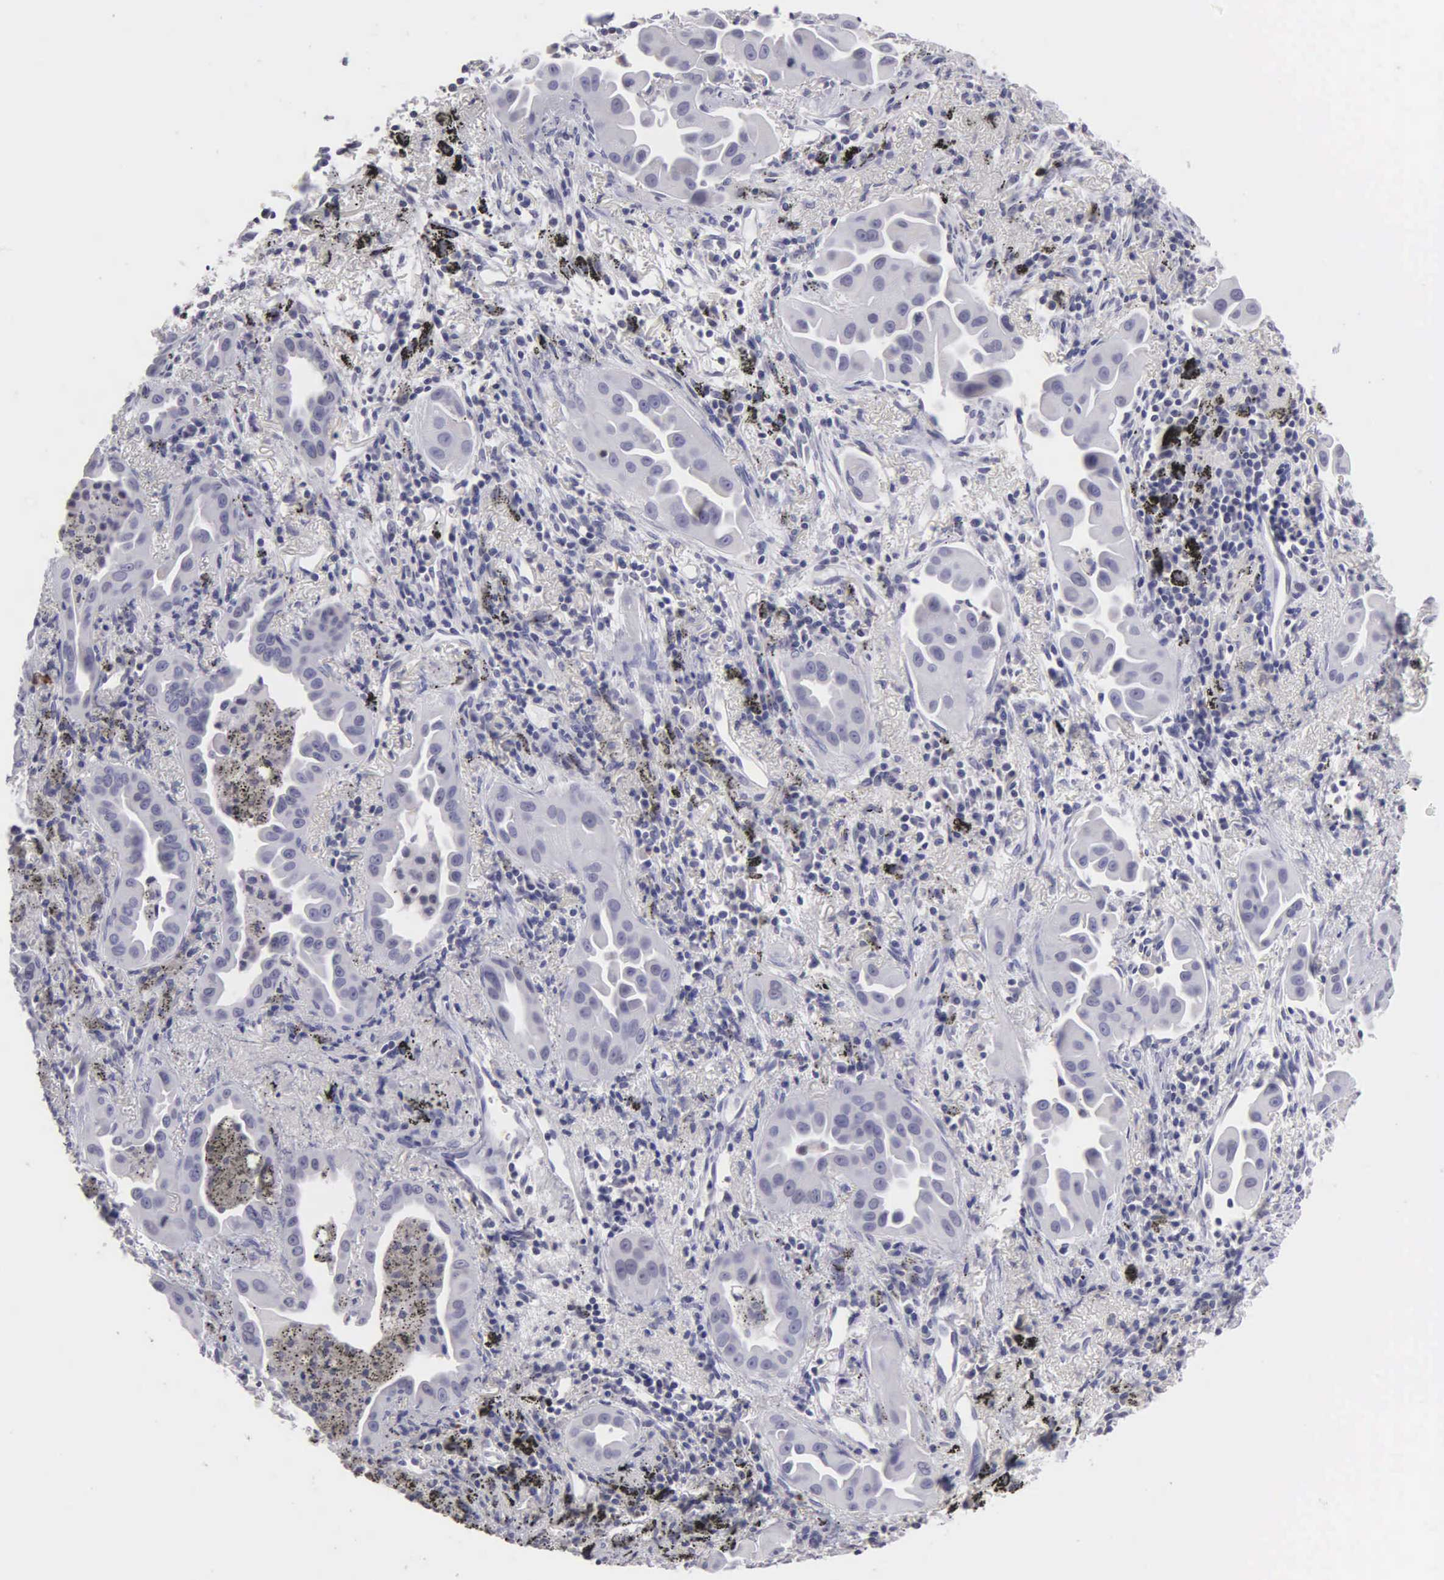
{"staining": {"intensity": "negative", "quantity": "none", "location": "none"}, "tissue": "lung cancer", "cell_type": "Tumor cells", "image_type": "cancer", "snomed": [{"axis": "morphology", "description": "Adenocarcinoma, NOS"}, {"axis": "topography", "description": "Lung"}], "caption": "Tumor cells show no significant staining in adenocarcinoma (lung).", "gene": "BRD1", "patient": {"sex": "male", "age": 68}}